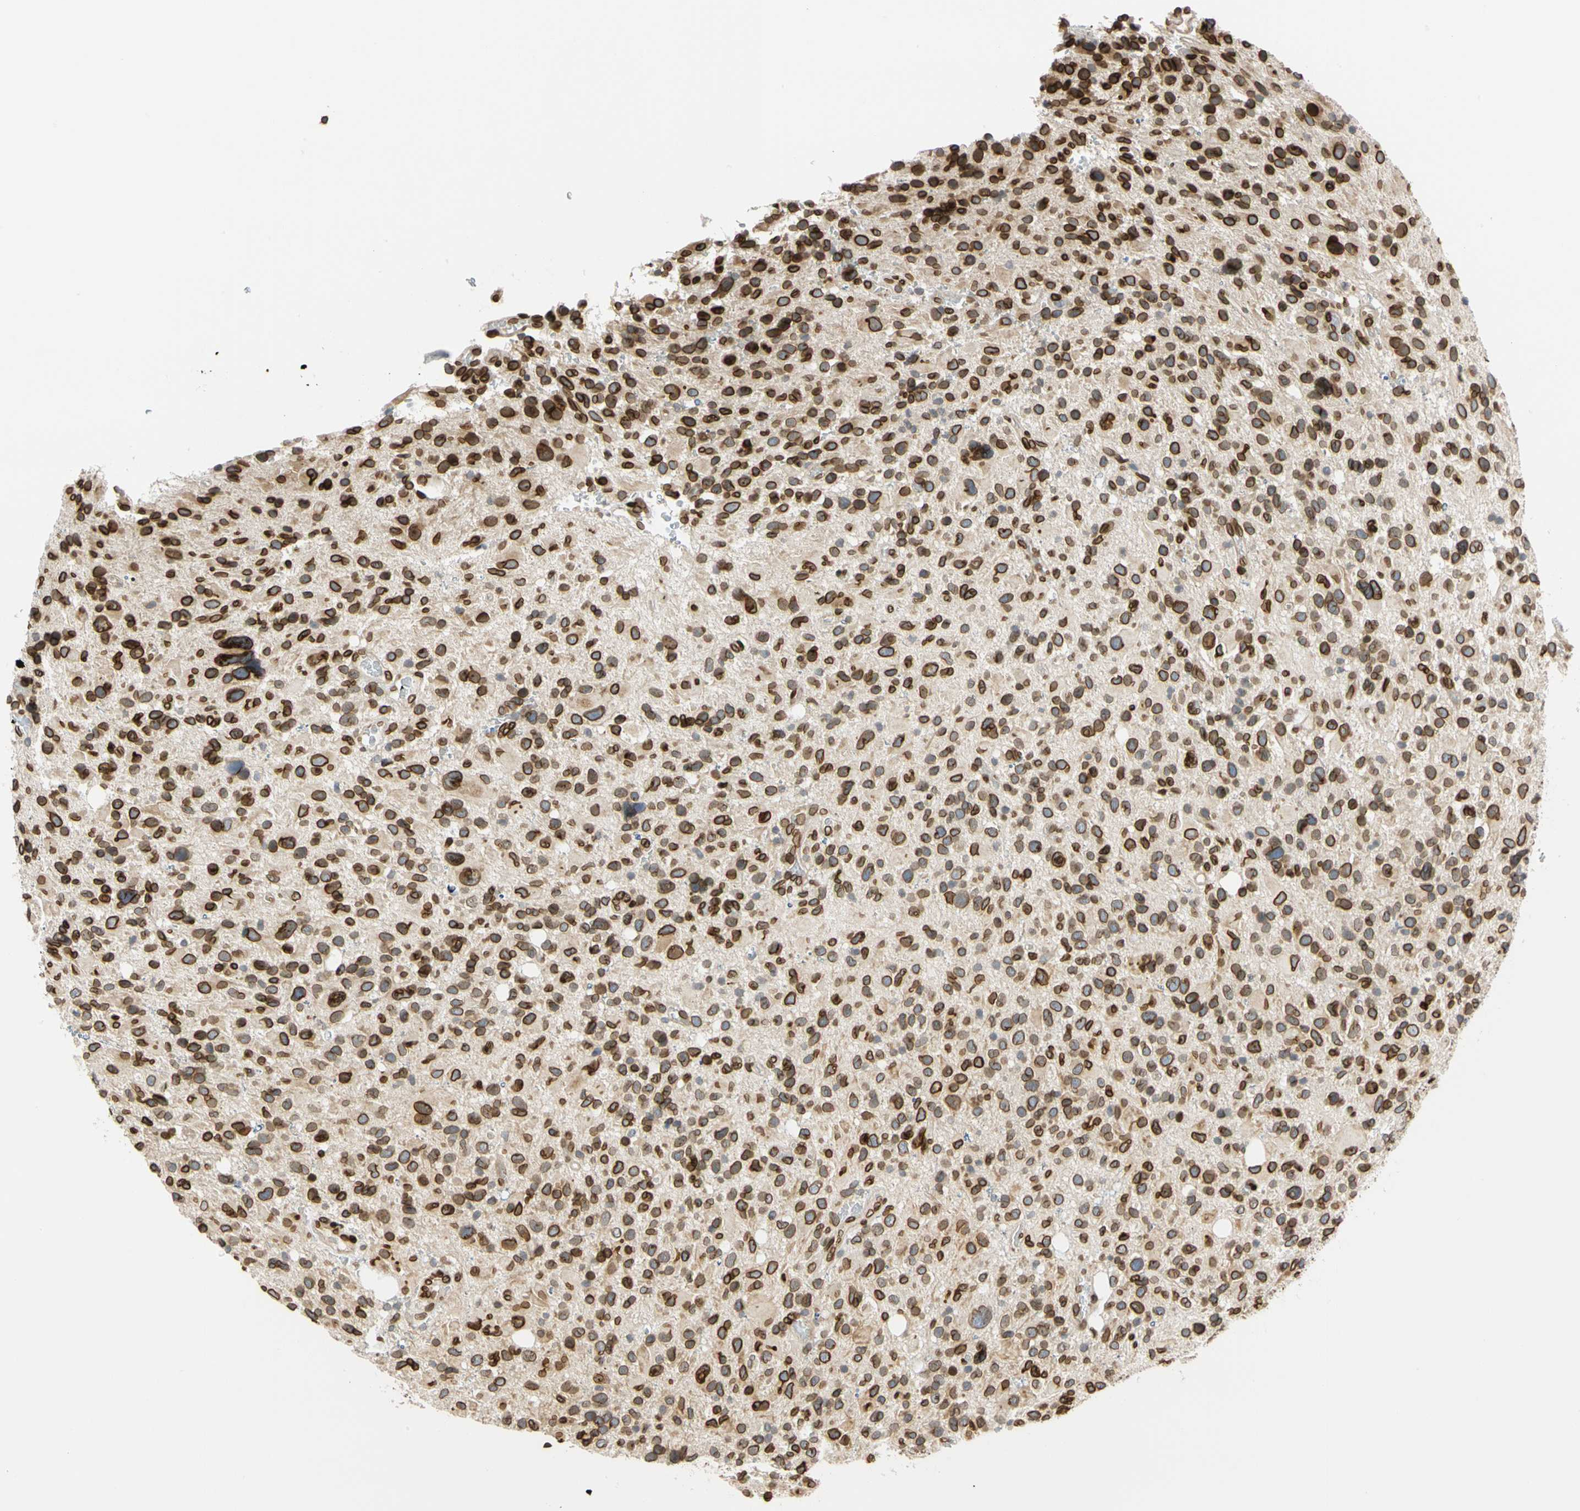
{"staining": {"intensity": "strong", "quantity": ">75%", "location": "cytoplasmic/membranous,nuclear"}, "tissue": "glioma", "cell_type": "Tumor cells", "image_type": "cancer", "snomed": [{"axis": "morphology", "description": "Glioma, malignant, High grade"}, {"axis": "topography", "description": "Brain"}], "caption": "Glioma was stained to show a protein in brown. There is high levels of strong cytoplasmic/membranous and nuclear staining in approximately >75% of tumor cells.", "gene": "SUN1", "patient": {"sex": "male", "age": 48}}